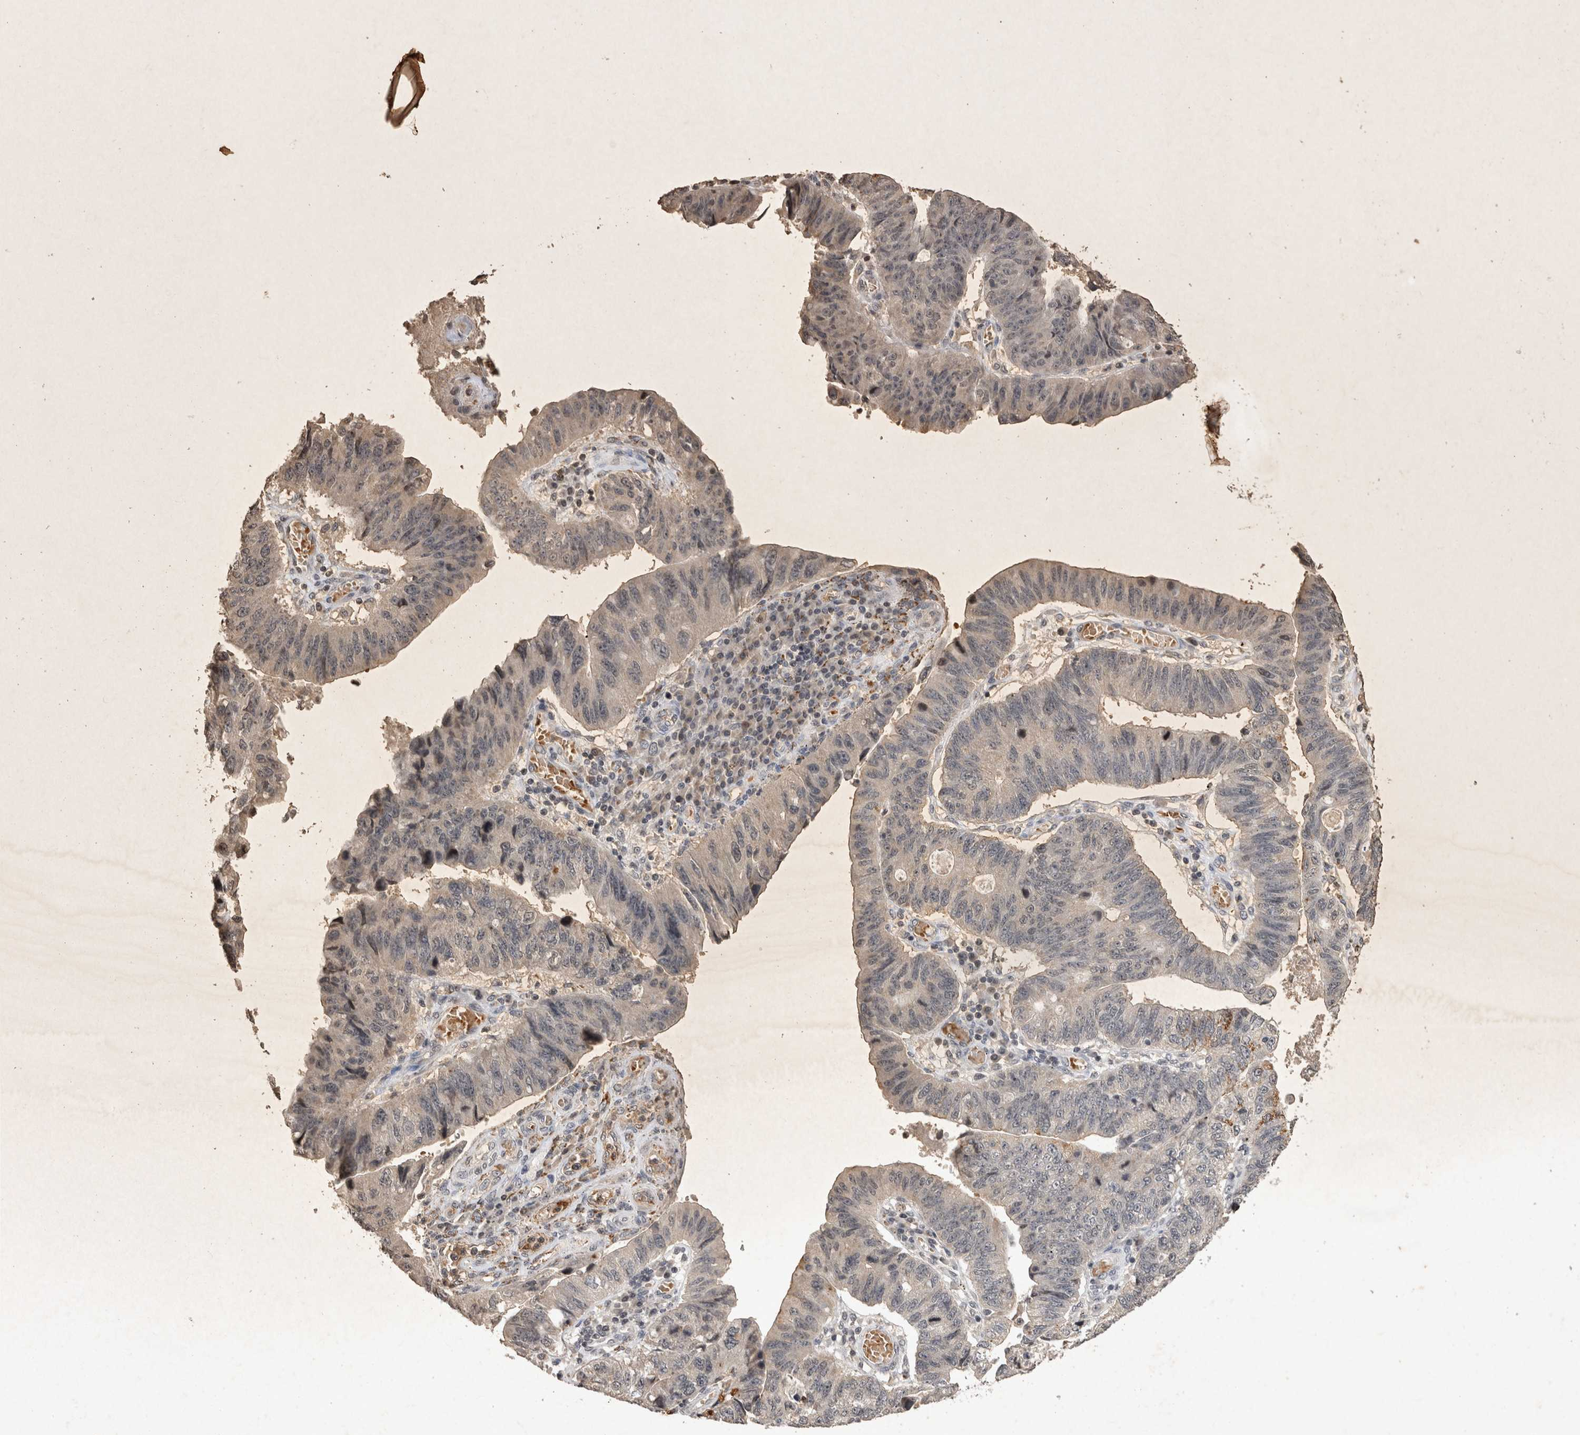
{"staining": {"intensity": "negative", "quantity": "none", "location": "none"}, "tissue": "stomach cancer", "cell_type": "Tumor cells", "image_type": "cancer", "snomed": [{"axis": "morphology", "description": "Adenocarcinoma, NOS"}, {"axis": "topography", "description": "Stomach"}], "caption": "Stomach cancer (adenocarcinoma) stained for a protein using immunohistochemistry reveals no expression tumor cells.", "gene": "HRK", "patient": {"sex": "male", "age": 59}}